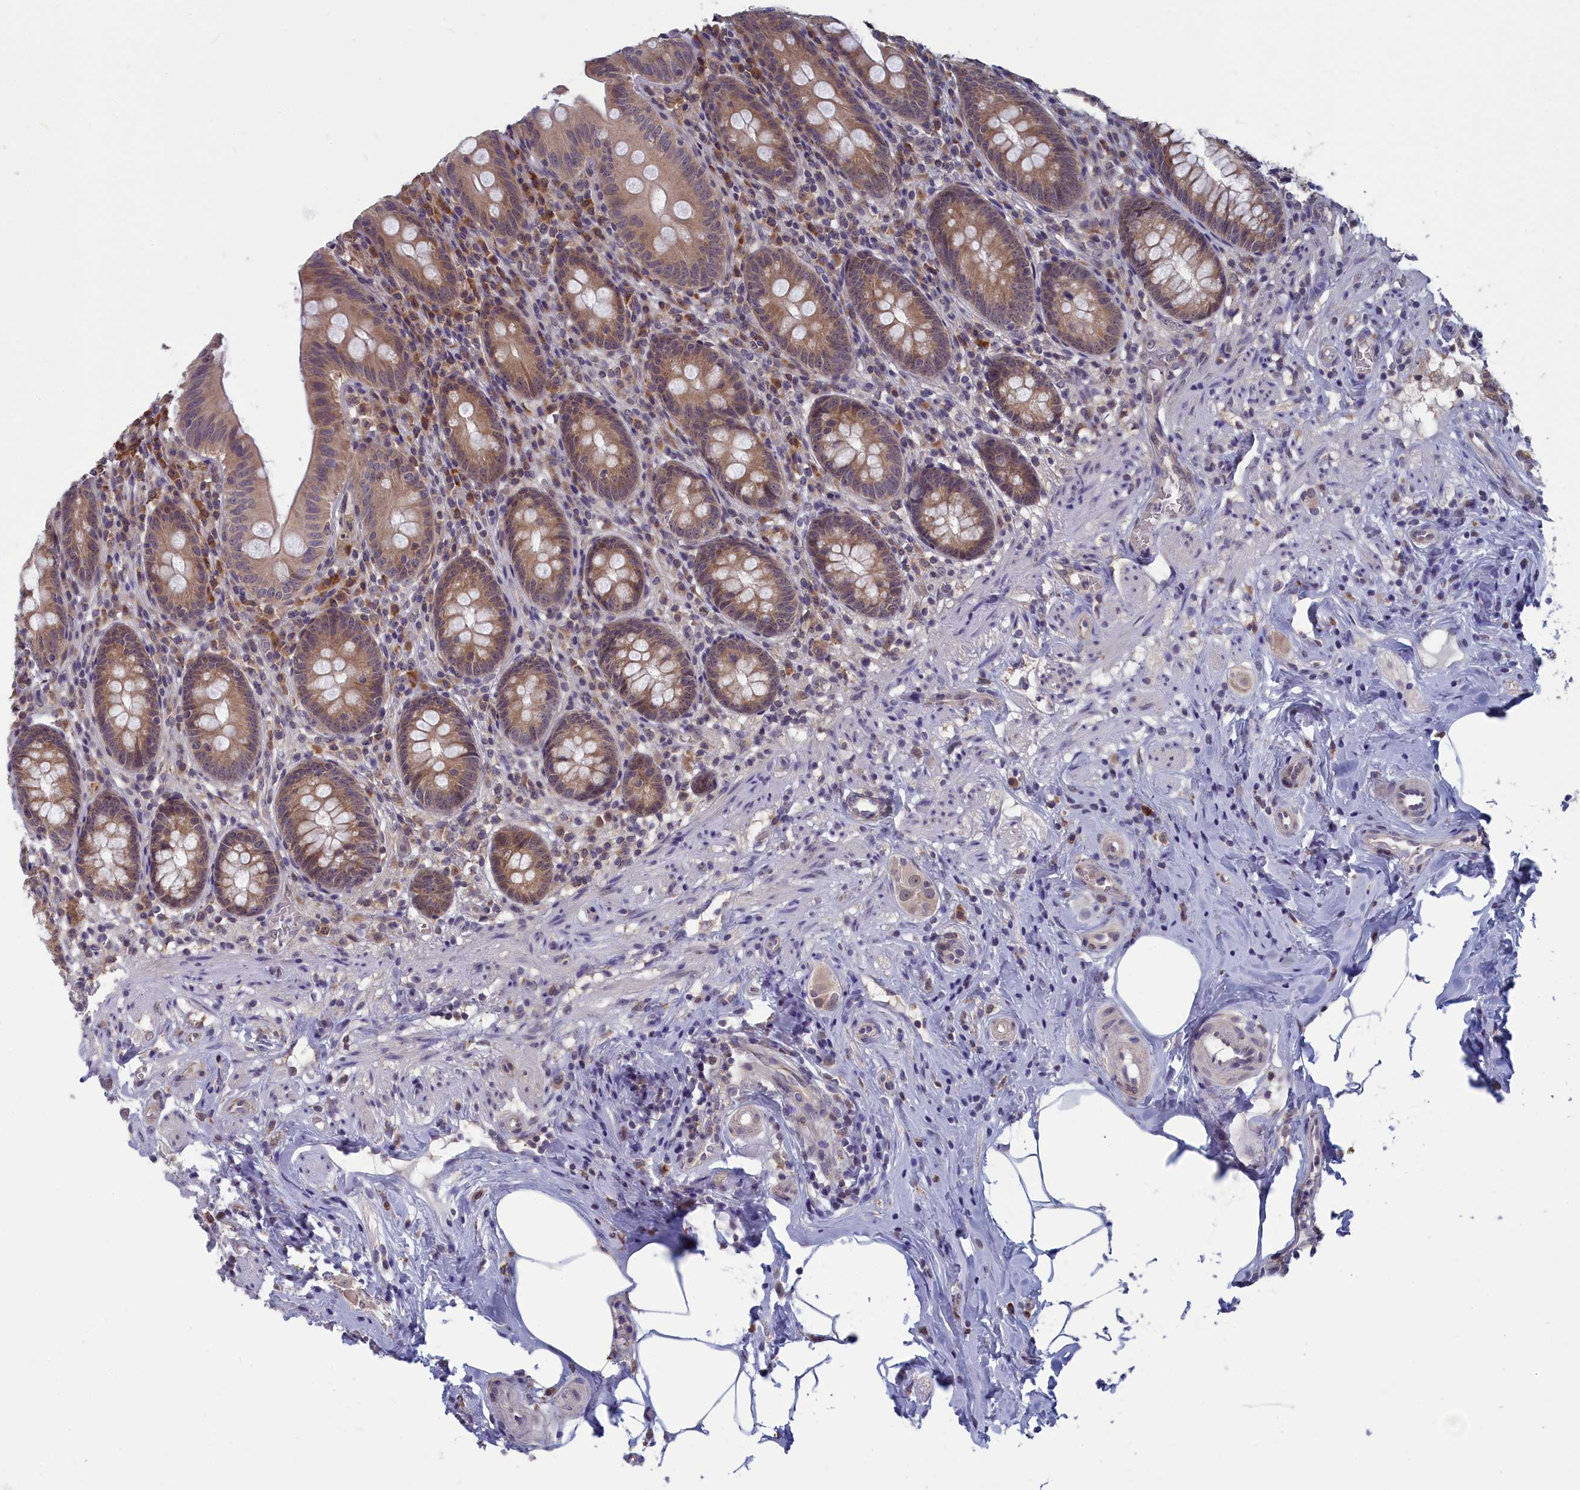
{"staining": {"intensity": "moderate", "quantity": ">75%", "location": "cytoplasmic/membranous"}, "tissue": "appendix", "cell_type": "Glandular cells", "image_type": "normal", "snomed": [{"axis": "morphology", "description": "Normal tissue, NOS"}, {"axis": "topography", "description": "Appendix"}], "caption": "Protein analysis of benign appendix shows moderate cytoplasmic/membranous positivity in about >75% of glandular cells.", "gene": "MRI1", "patient": {"sex": "male", "age": 55}}